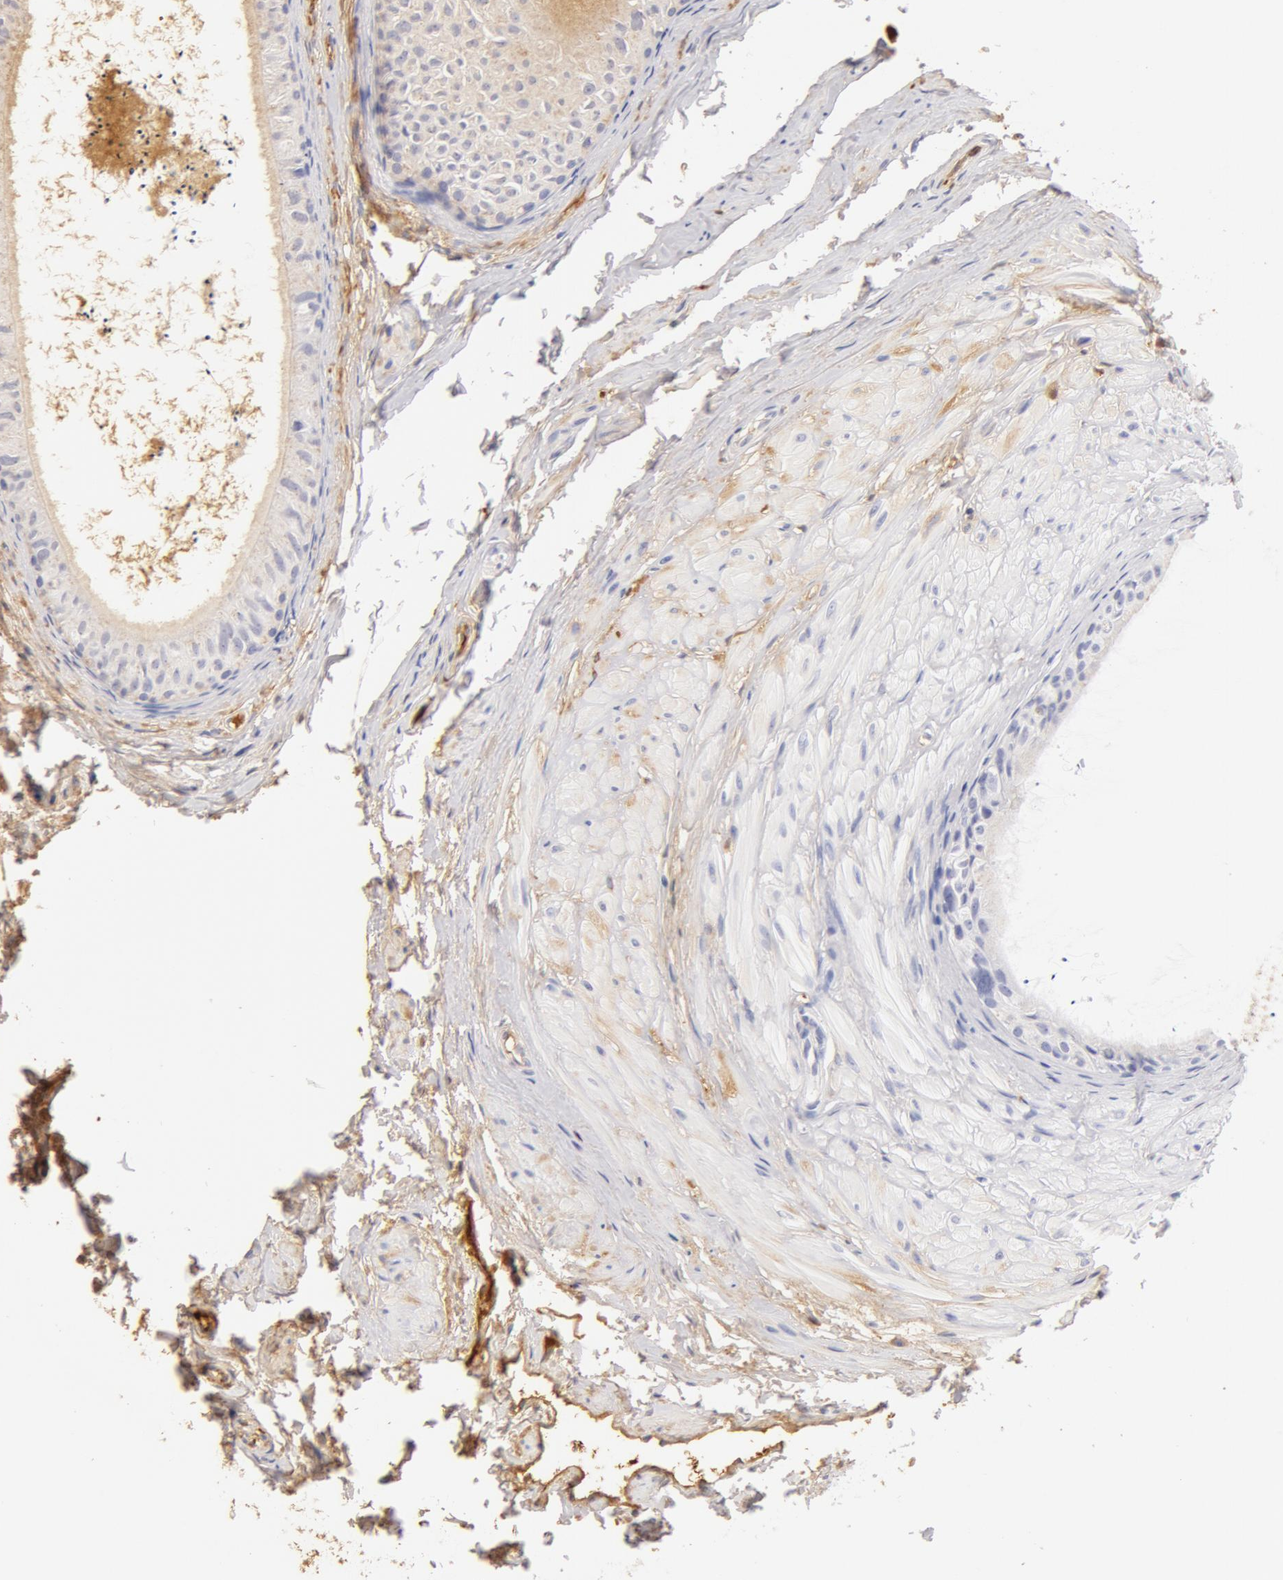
{"staining": {"intensity": "weak", "quantity": "<25%", "location": "cytoplasmic/membranous"}, "tissue": "epididymis", "cell_type": "Glandular cells", "image_type": "normal", "snomed": [{"axis": "morphology", "description": "Normal tissue, NOS"}, {"axis": "topography", "description": "Epididymis"}], "caption": "Immunohistochemical staining of unremarkable human epididymis reveals no significant expression in glandular cells.", "gene": "GC", "patient": {"sex": "male", "age": 77}}